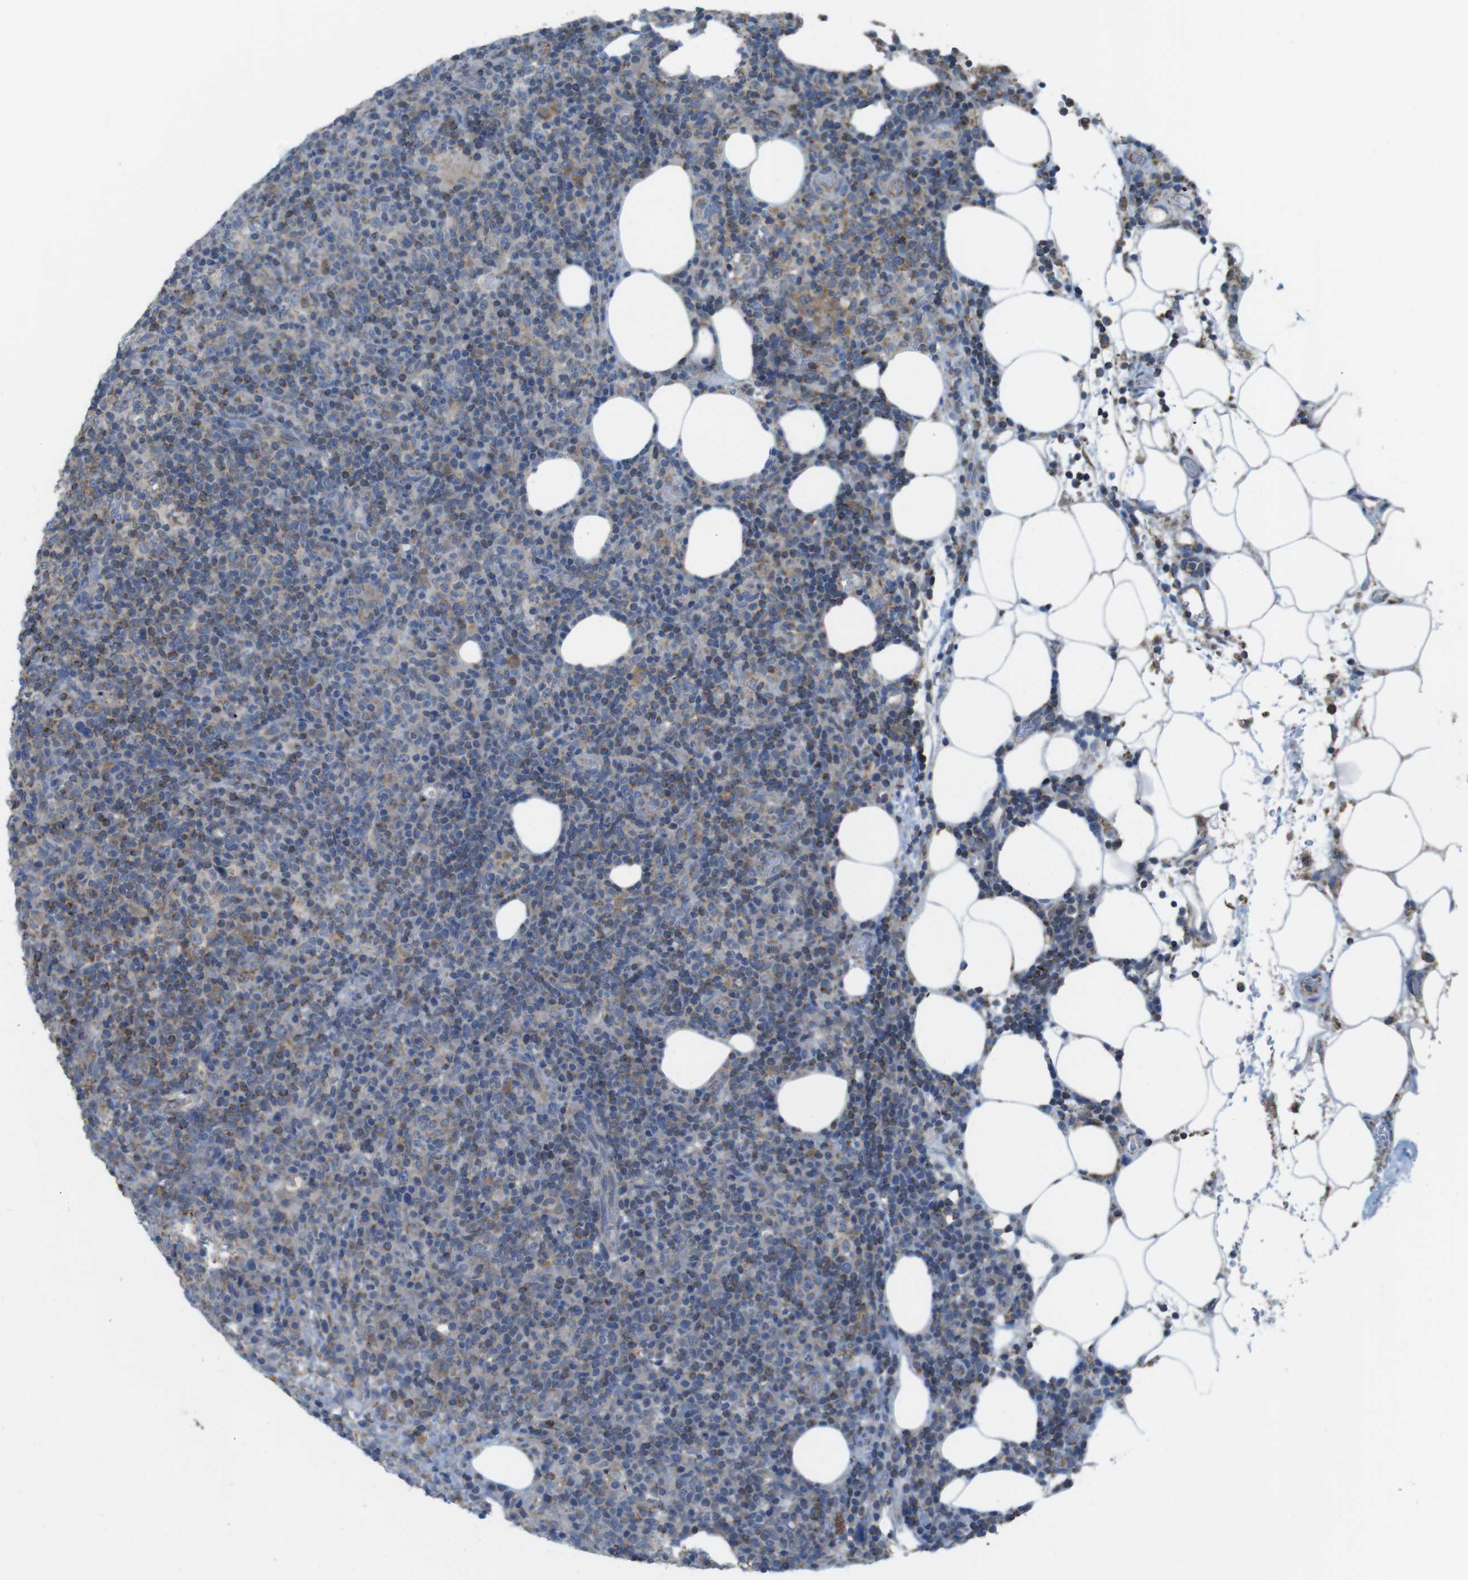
{"staining": {"intensity": "weak", "quantity": "25%-75%", "location": "cytoplasmic/membranous"}, "tissue": "lymphoma", "cell_type": "Tumor cells", "image_type": "cancer", "snomed": [{"axis": "morphology", "description": "Malignant lymphoma, non-Hodgkin's type, High grade"}, {"axis": "topography", "description": "Lymph node"}], "caption": "Weak cytoplasmic/membranous positivity is appreciated in about 25%-75% of tumor cells in lymphoma.", "gene": "GRIK2", "patient": {"sex": "female", "age": 76}}